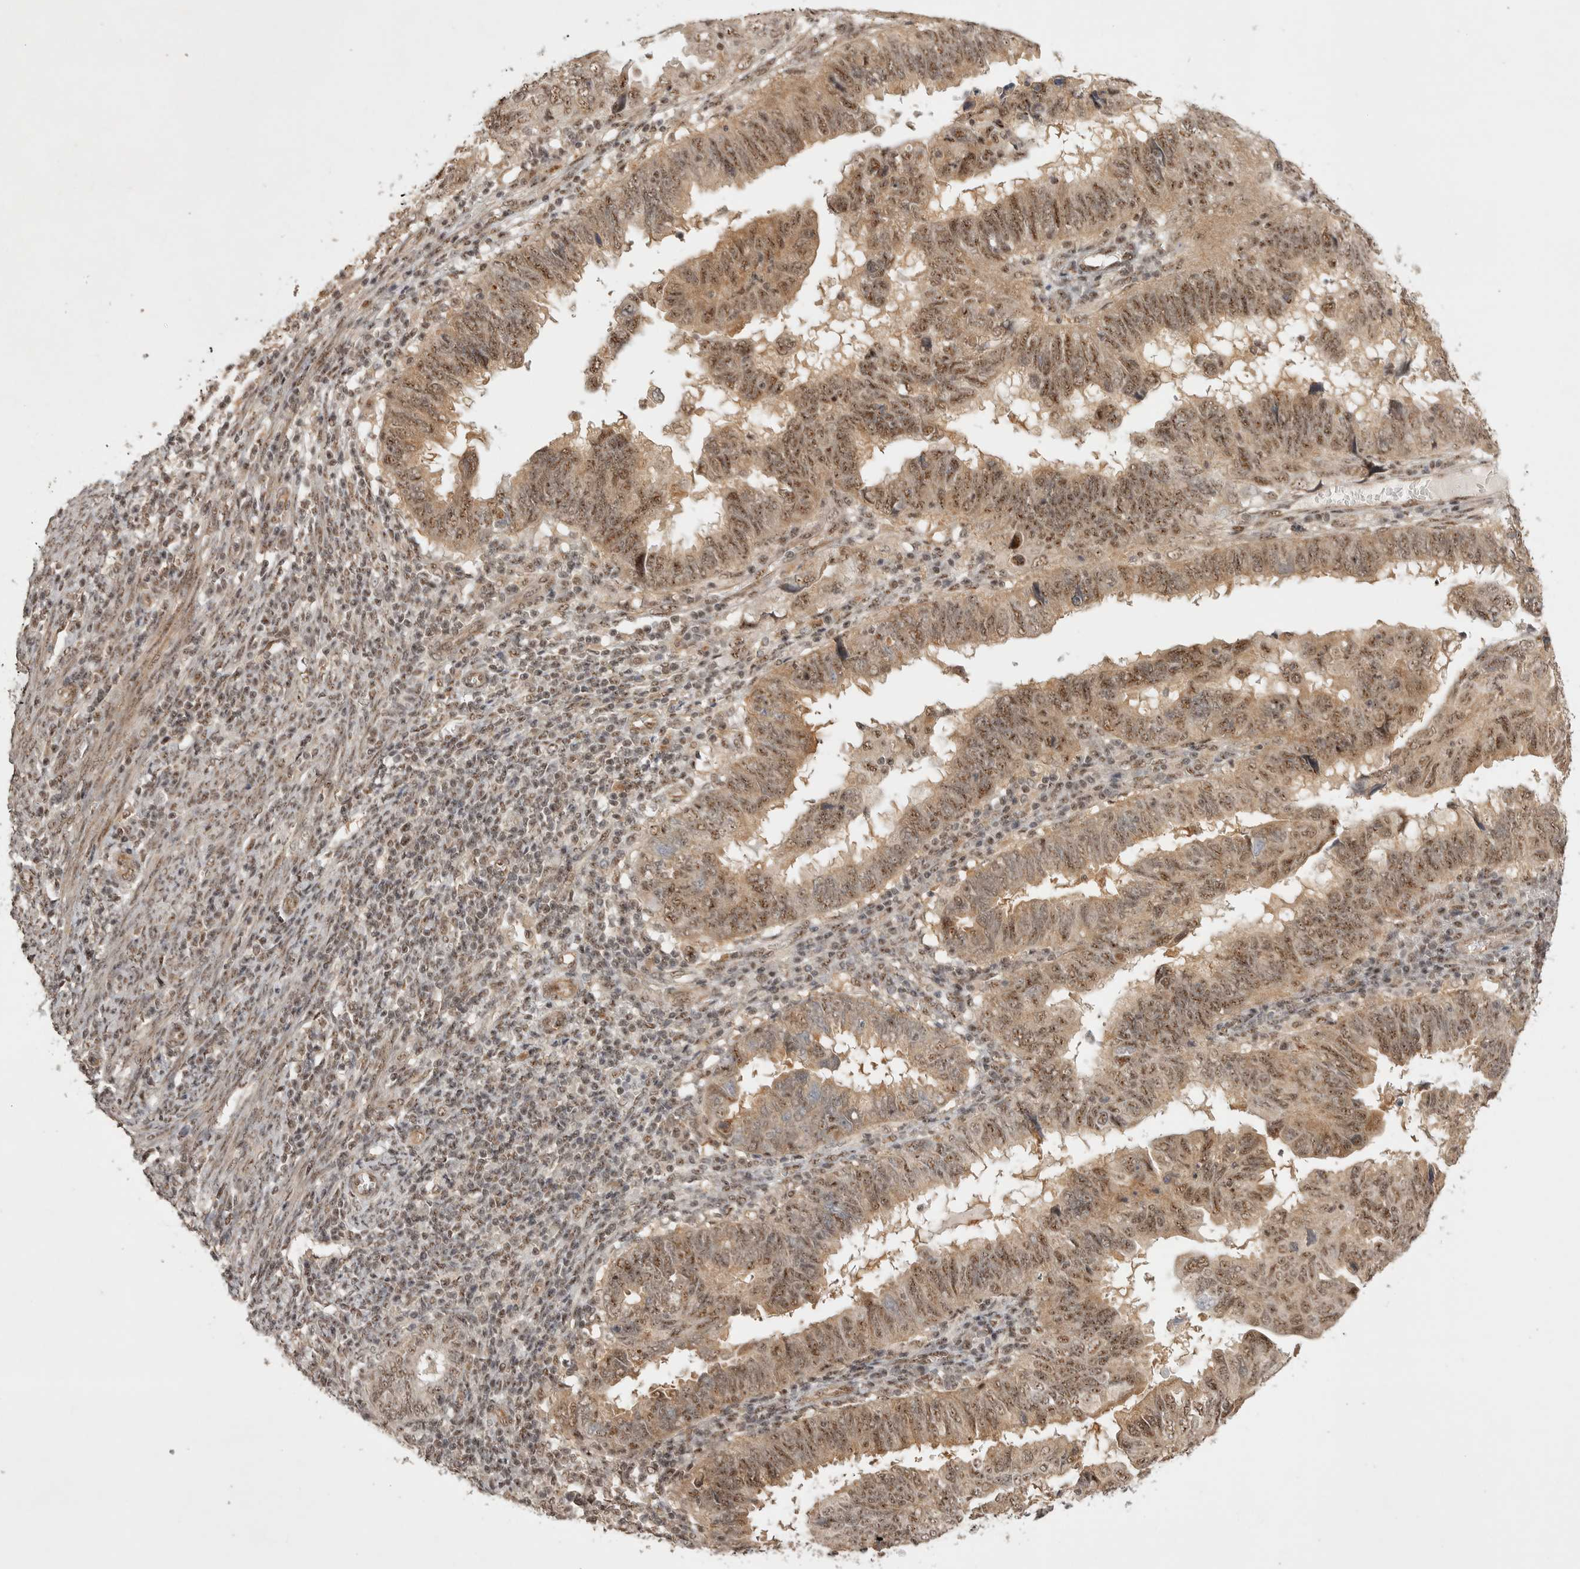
{"staining": {"intensity": "moderate", "quantity": ">75%", "location": "cytoplasmic/membranous,nuclear"}, "tissue": "endometrial cancer", "cell_type": "Tumor cells", "image_type": "cancer", "snomed": [{"axis": "morphology", "description": "Adenocarcinoma, NOS"}, {"axis": "topography", "description": "Uterus"}], "caption": "A histopathology image of human endometrial cancer stained for a protein shows moderate cytoplasmic/membranous and nuclear brown staining in tumor cells.", "gene": "POMP", "patient": {"sex": "female", "age": 77}}